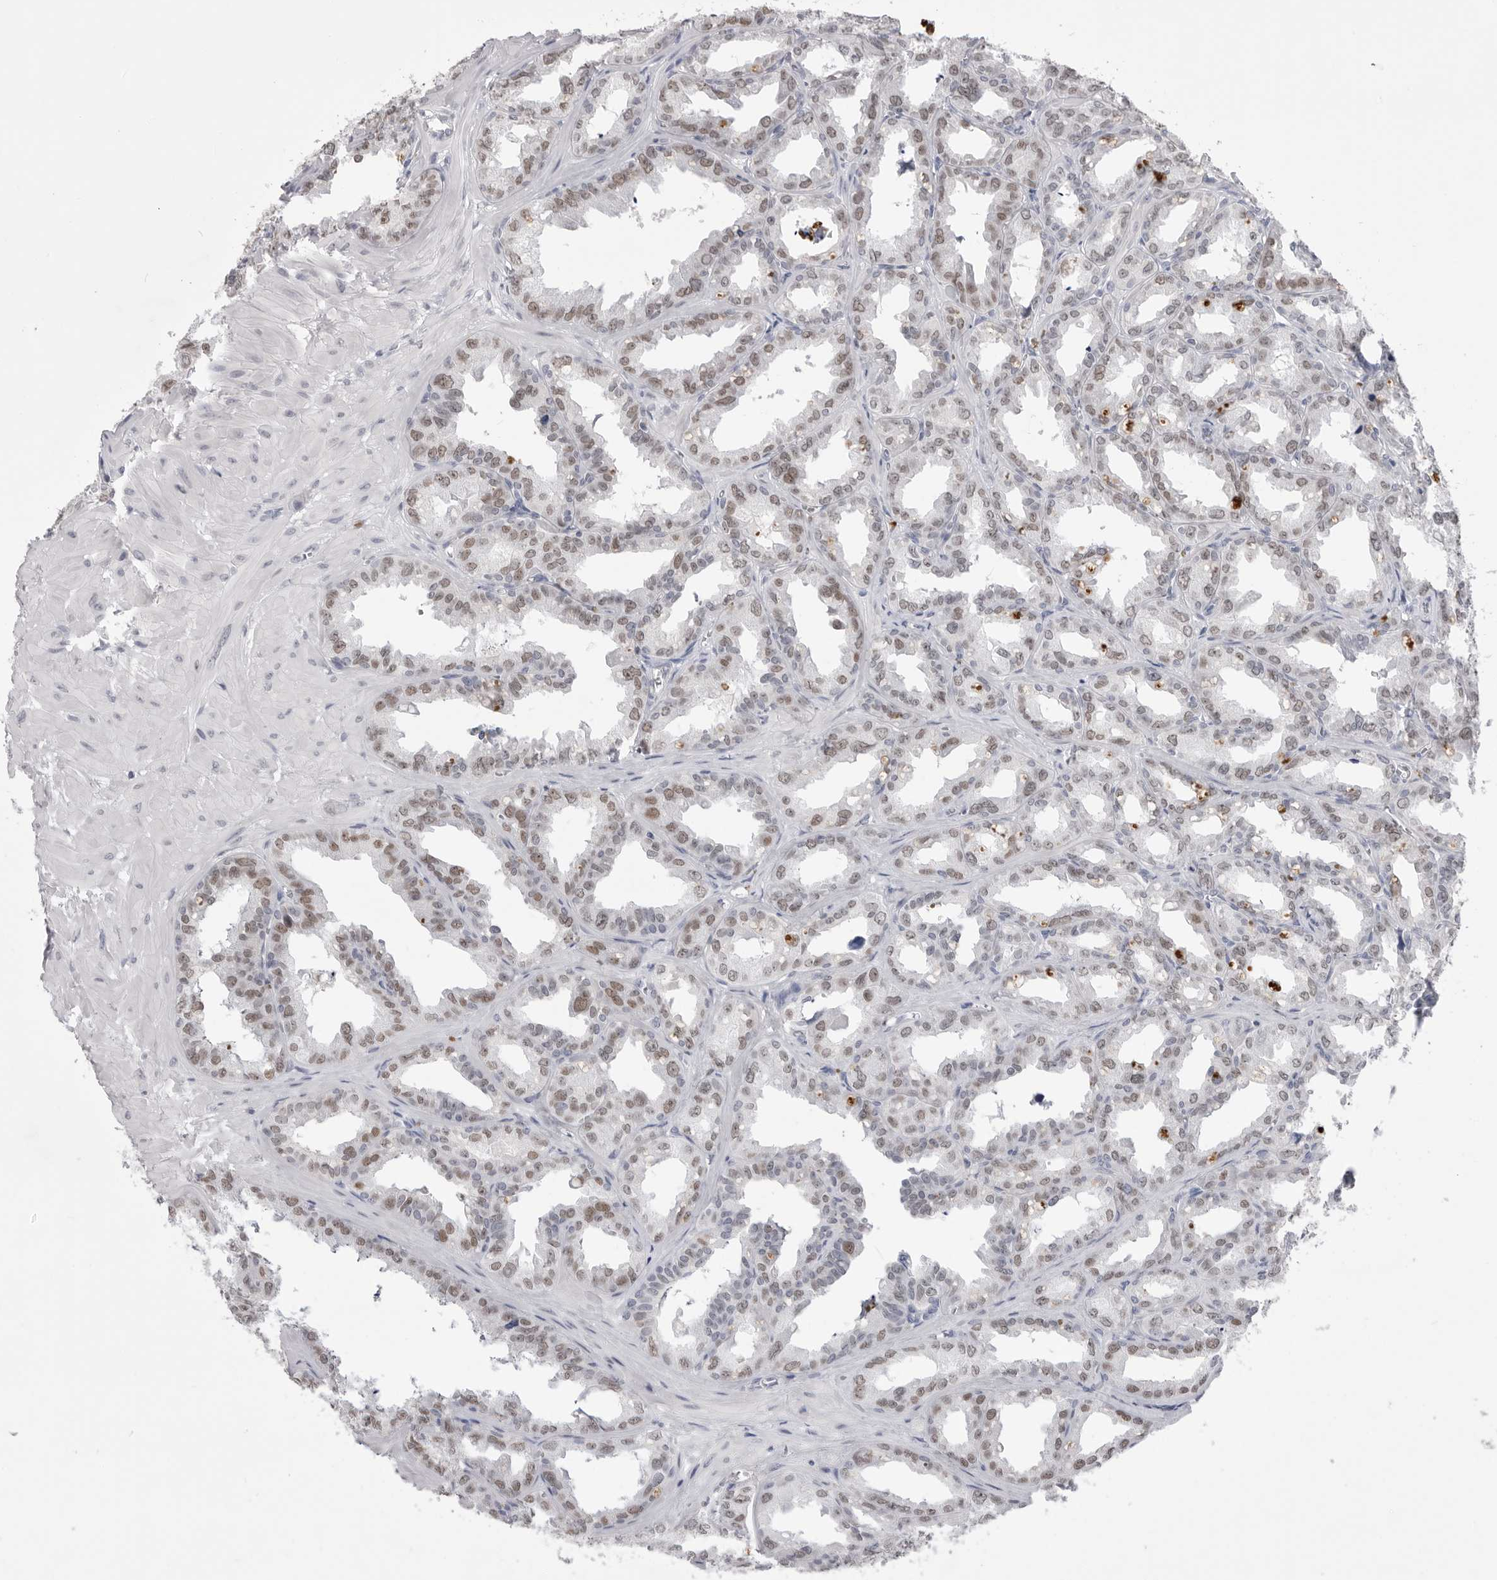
{"staining": {"intensity": "moderate", "quantity": "25%-75%", "location": "nuclear"}, "tissue": "seminal vesicle", "cell_type": "Glandular cells", "image_type": "normal", "snomed": [{"axis": "morphology", "description": "Normal tissue, NOS"}, {"axis": "topography", "description": "Prostate"}, {"axis": "topography", "description": "Seminal veicle"}], "caption": "A histopathology image of seminal vesicle stained for a protein exhibits moderate nuclear brown staining in glandular cells.", "gene": "ZBTB7B", "patient": {"sex": "male", "age": 51}}